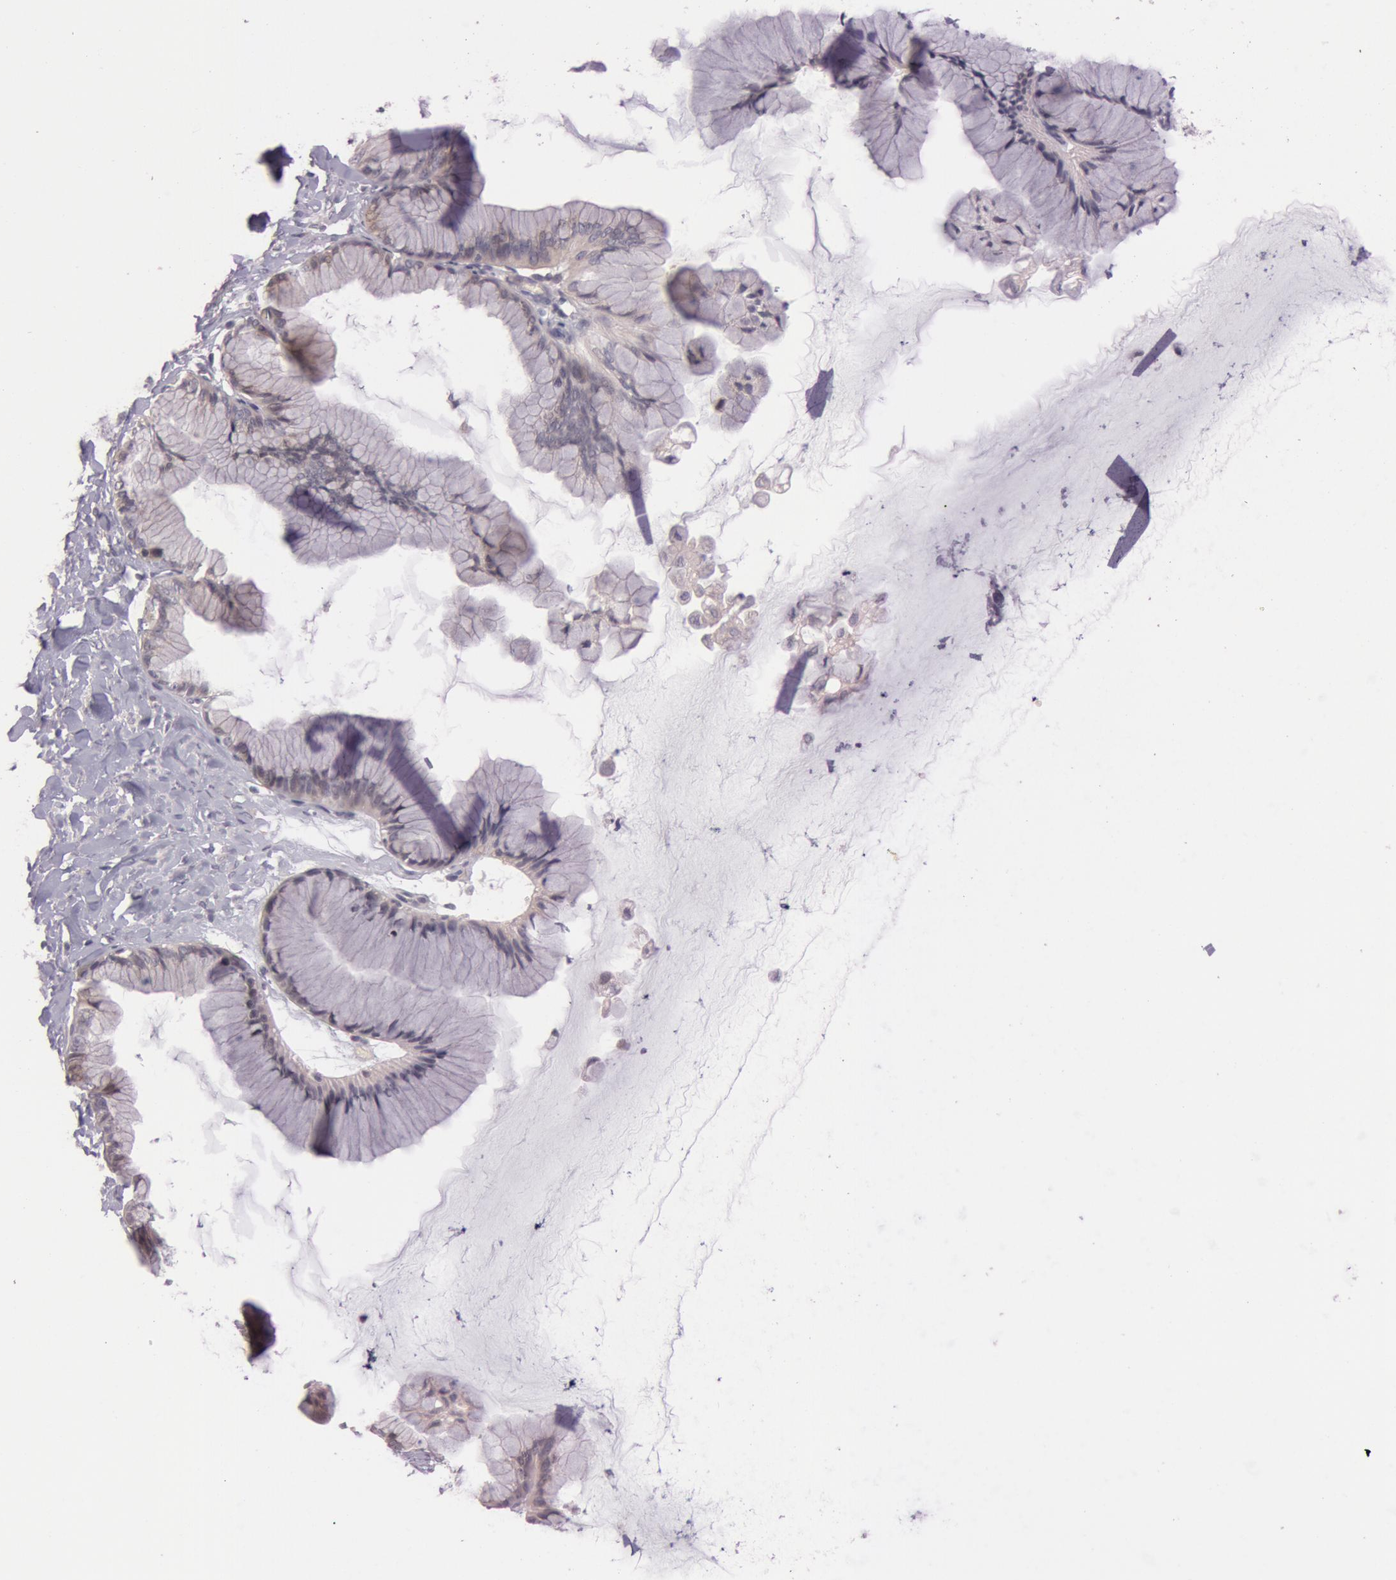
{"staining": {"intensity": "weak", "quantity": "<25%", "location": "none"}, "tissue": "ovarian cancer", "cell_type": "Tumor cells", "image_type": "cancer", "snomed": [{"axis": "morphology", "description": "Cystadenocarcinoma, mucinous, NOS"}, {"axis": "topography", "description": "Ovary"}], "caption": "The image exhibits no staining of tumor cells in ovarian cancer (mucinous cystadenocarcinoma).", "gene": "RALGAPA1", "patient": {"sex": "female", "age": 41}}